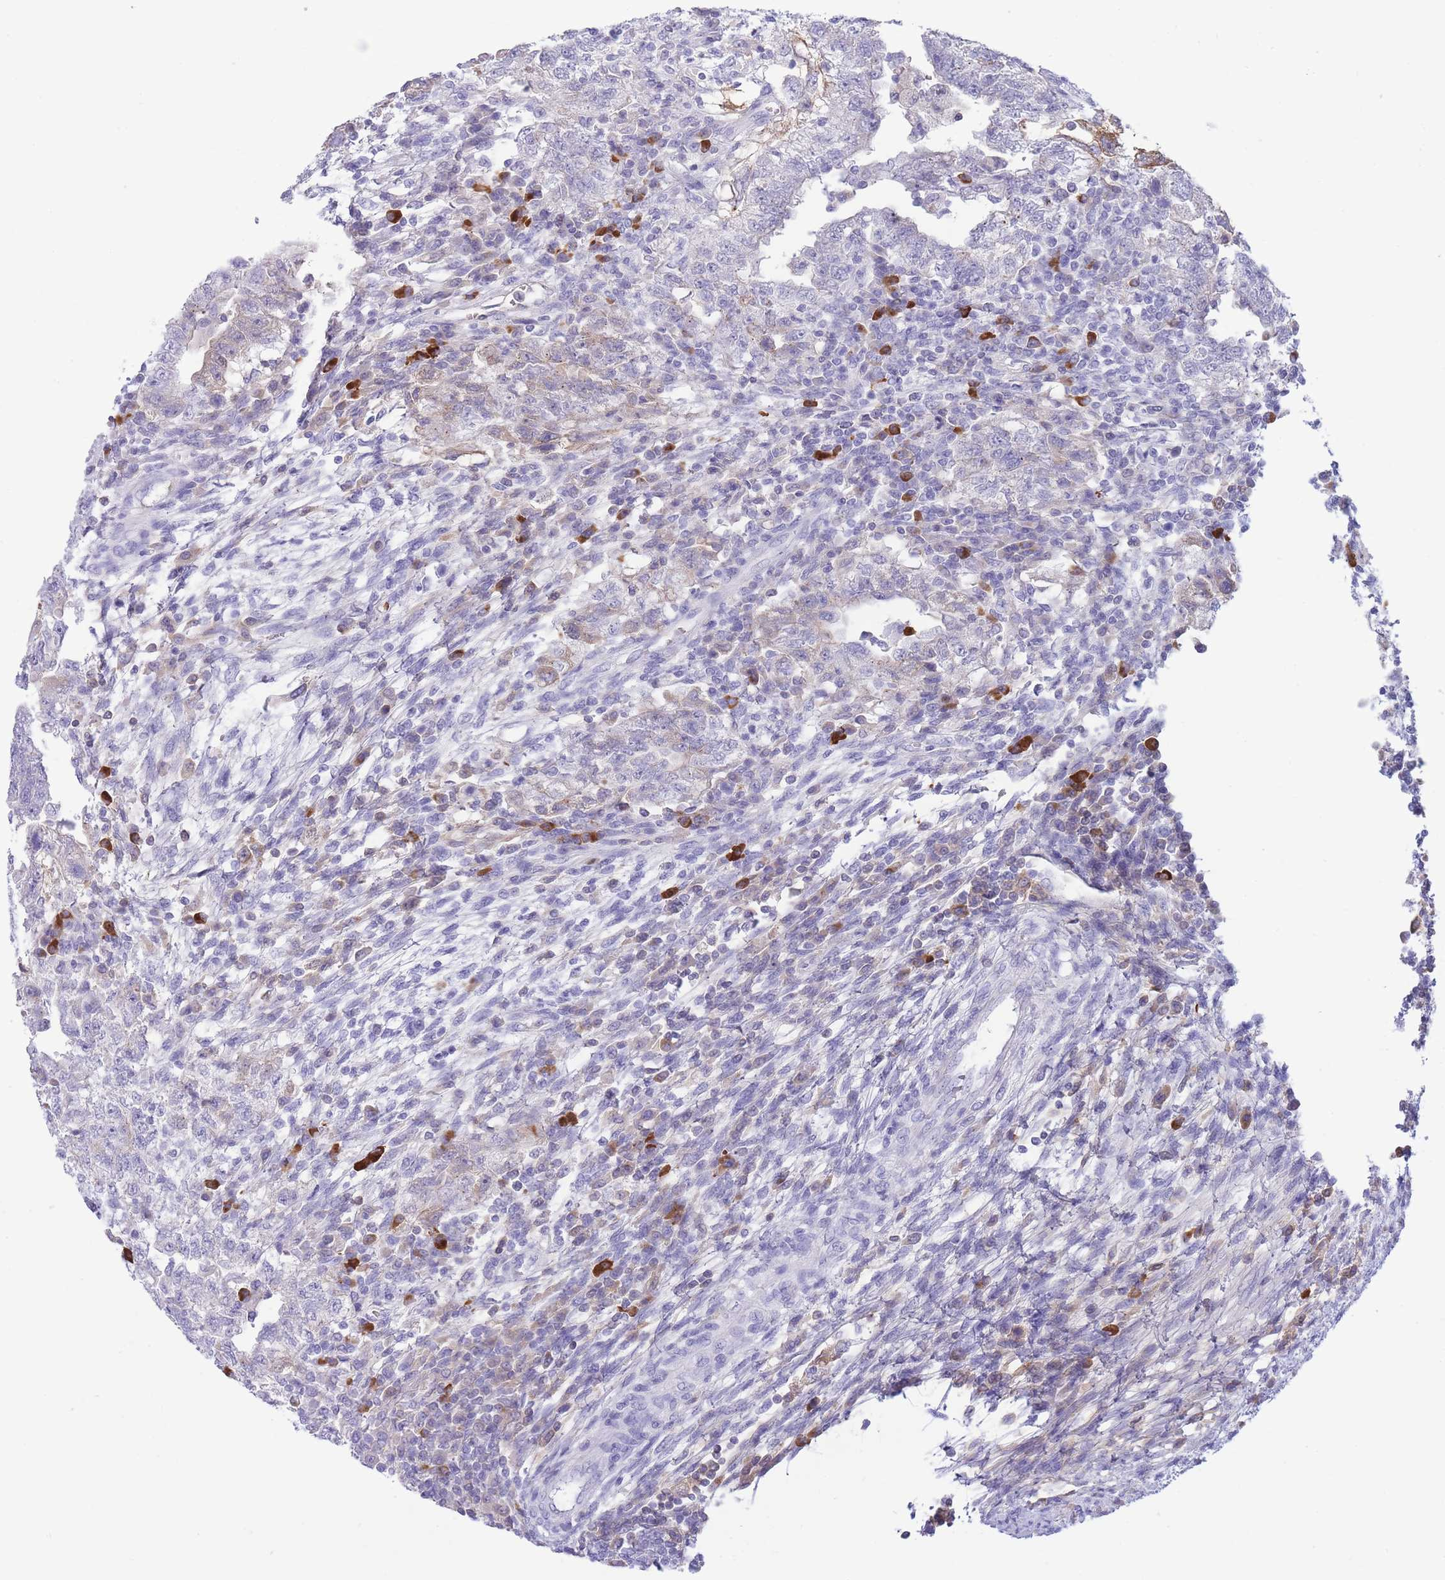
{"staining": {"intensity": "weak", "quantity": "<25%", "location": "cytoplasmic/membranous"}, "tissue": "testis cancer", "cell_type": "Tumor cells", "image_type": "cancer", "snomed": [{"axis": "morphology", "description": "Carcinoma, Embryonal, NOS"}, {"axis": "topography", "description": "Testis"}], "caption": "The photomicrograph reveals no staining of tumor cells in testis cancer (embryonal carcinoma).", "gene": "ASAP3", "patient": {"sex": "male", "age": 26}}